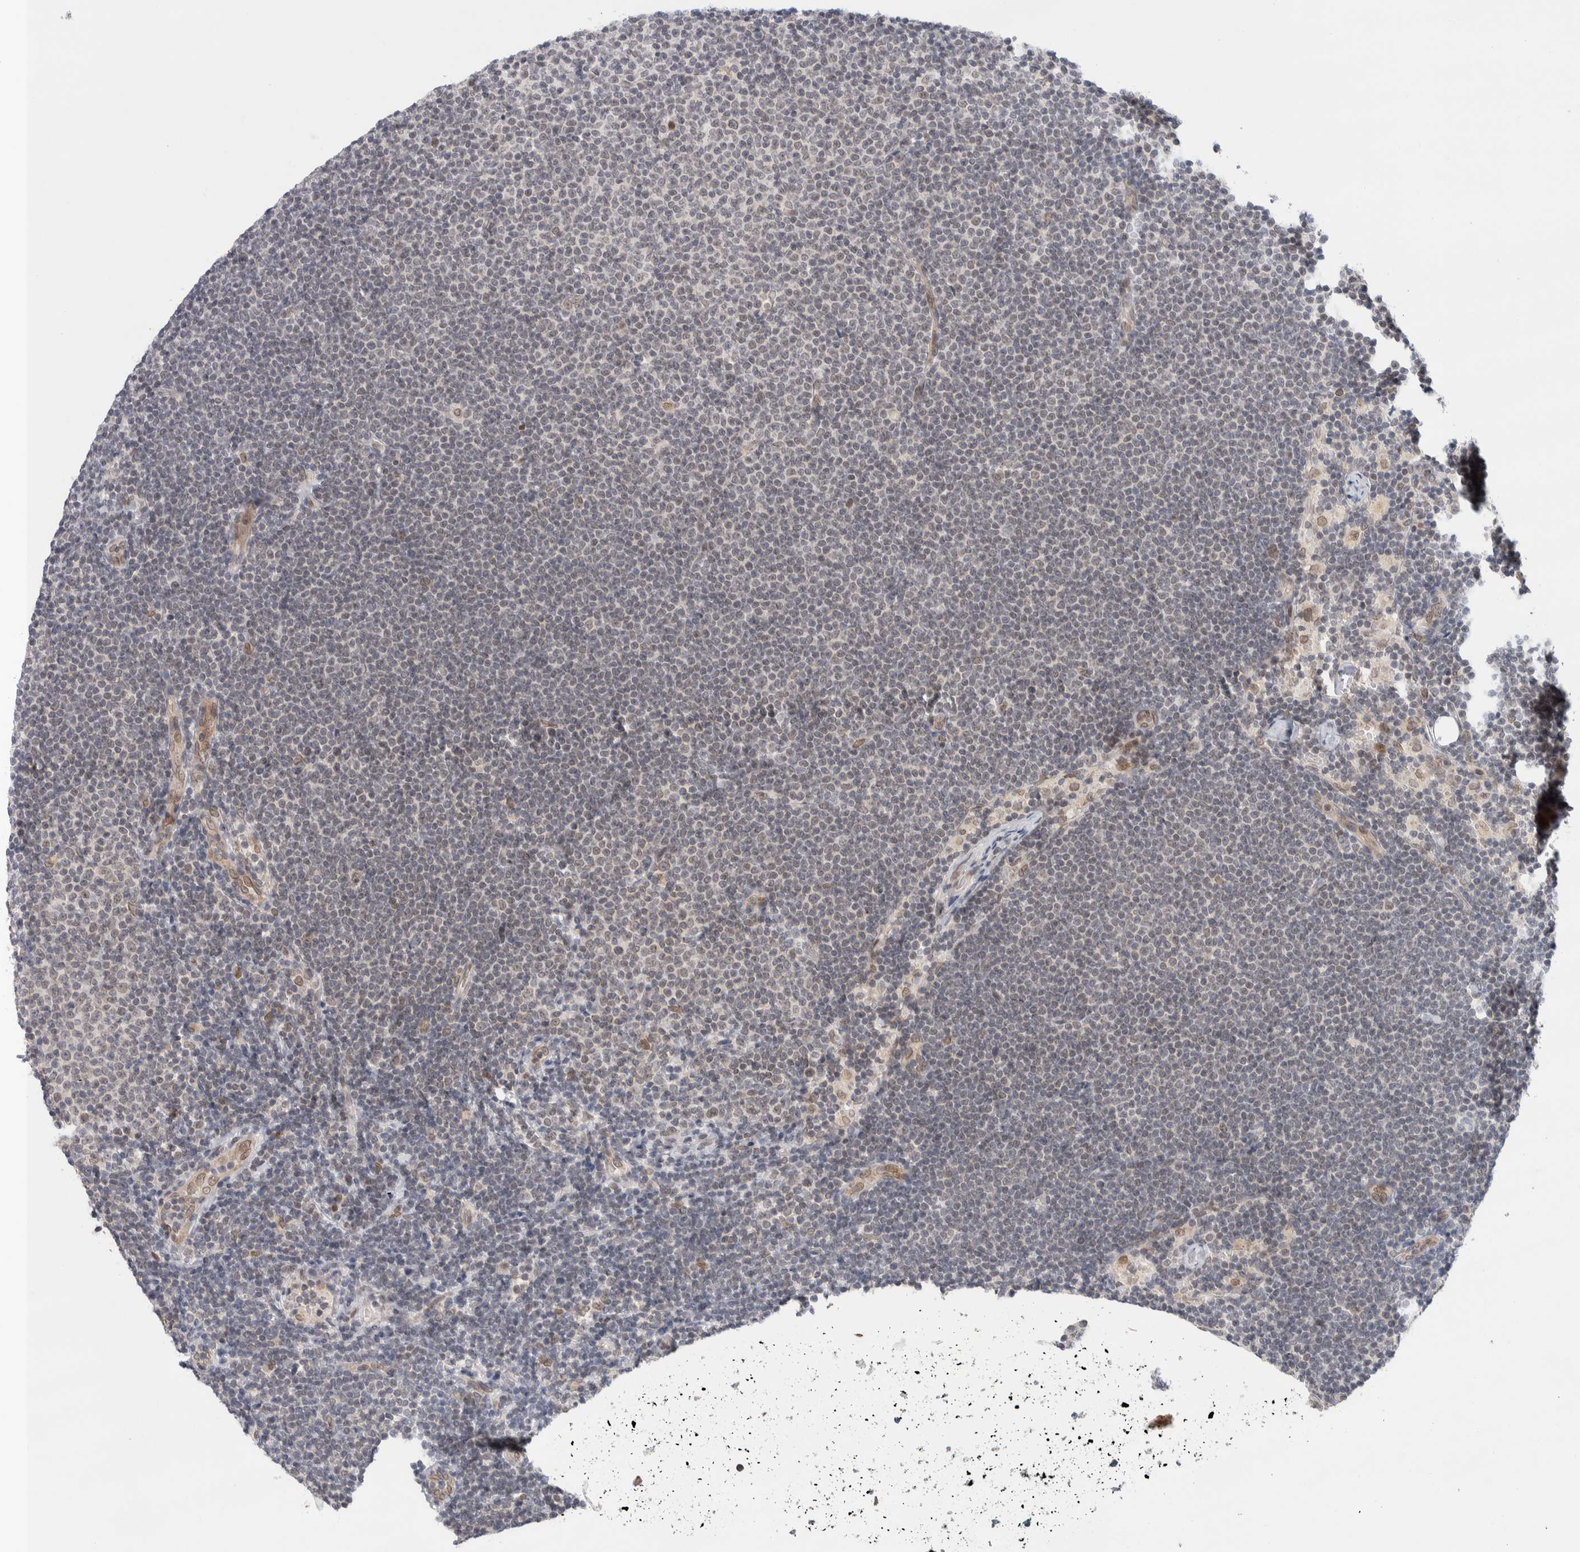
{"staining": {"intensity": "weak", "quantity": ">75%", "location": "nuclear"}, "tissue": "lymphoma", "cell_type": "Tumor cells", "image_type": "cancer", "snomed": [{"axis": "morphology", "description": "Malignant lymphoma, non-Hodgkin's type, Low grade"}, {"axis": "topography", "description": "Lymph node"}], "caption": "Immunohistochemical staining of human malignant lymphoma, non-Hodgkin's type (low-grade) exhibits low levels of weak nuclear staining in about >75% of tumor cells. The protein is shown in brown color, while the nuclei are stained blue.", "gene": "CRAT", "patient": {"sex": "female", "age": 53}}